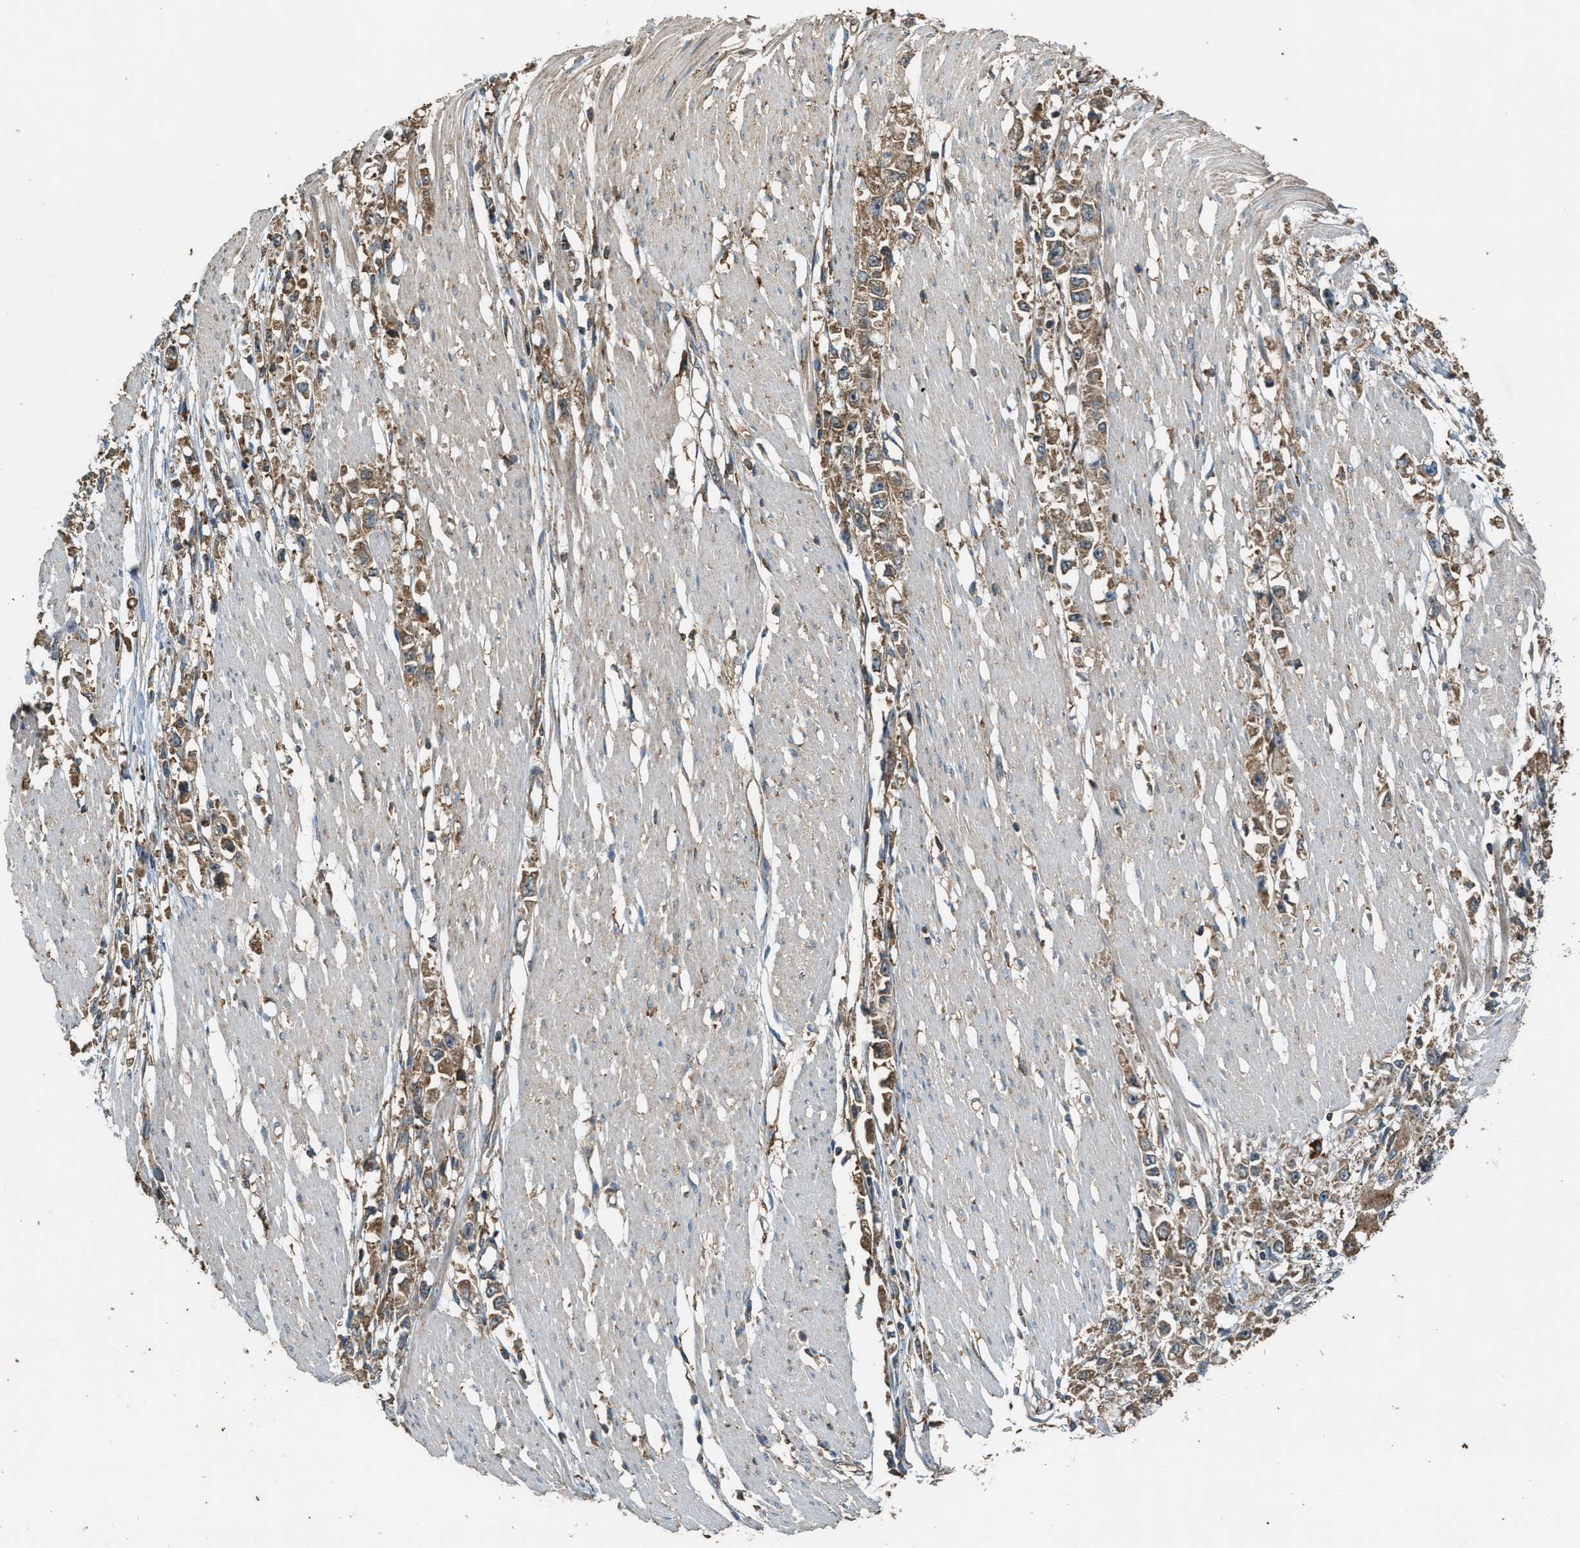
{"staining": {"intensity": "moderate", "quantity": ">75%", "location": "cytoplasmic/membranous"}, "tissue": "stomach cancer", "cell_type": "Tumor cells", "image_type": "cancer", "snomed": [{"axis": "morphology", "description": "Adenocarcinoma, NOS"}, {"axis": "topography", "description": "Stomach"}], "caption": "A medium amount of moderate cytoplasmic/membranous staining is identified in approximately >75% of tumor cells in adenocarcinoma (stomach) tissue. Immunohistochemistry (ihc) stains the protein of interest in brown and the nuclei are stained blue.", "gene": "MAP3K8", "patient": {"sex": "female", "age": 59}}